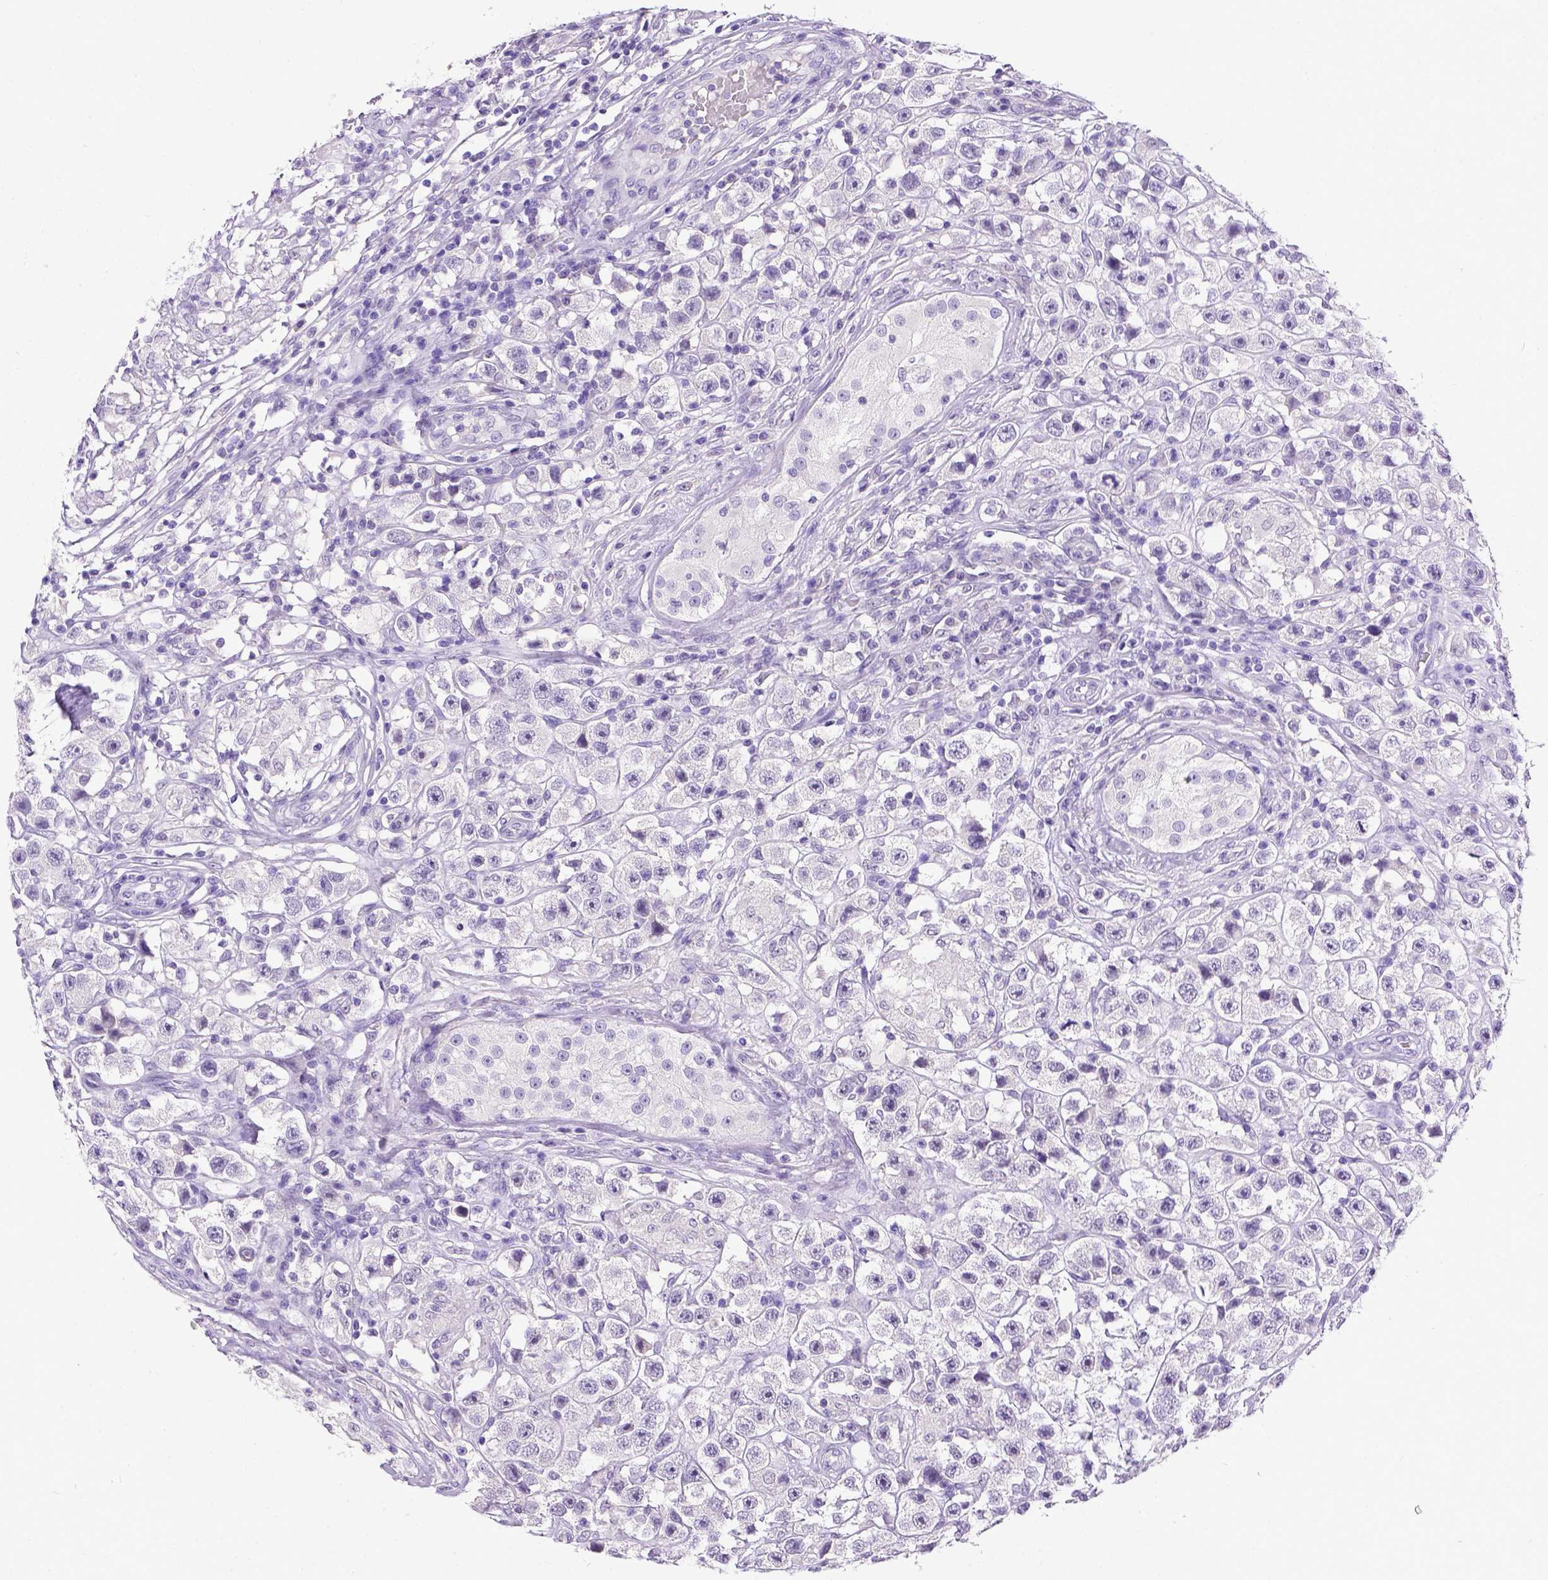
{"staining": {"intensity": "weak", "quantity": "<25%", "location": "nuclear"}, "tissue": "testis cancer", "cell_type": "Tumor cells", "image_type": "cancer", "snomed": [{"axis": "morphology", "description": "Seminoma, NOS"}, {"axis": "topography", "description": "Testis"}], "caption": "An immunohistochemistry photomicrograph of seminoma (testis) is shown. There is no staining in tumor cells of seminoma (testis).", "gene": "ESR1", "patient": {"sex": "male", "age": 45}}